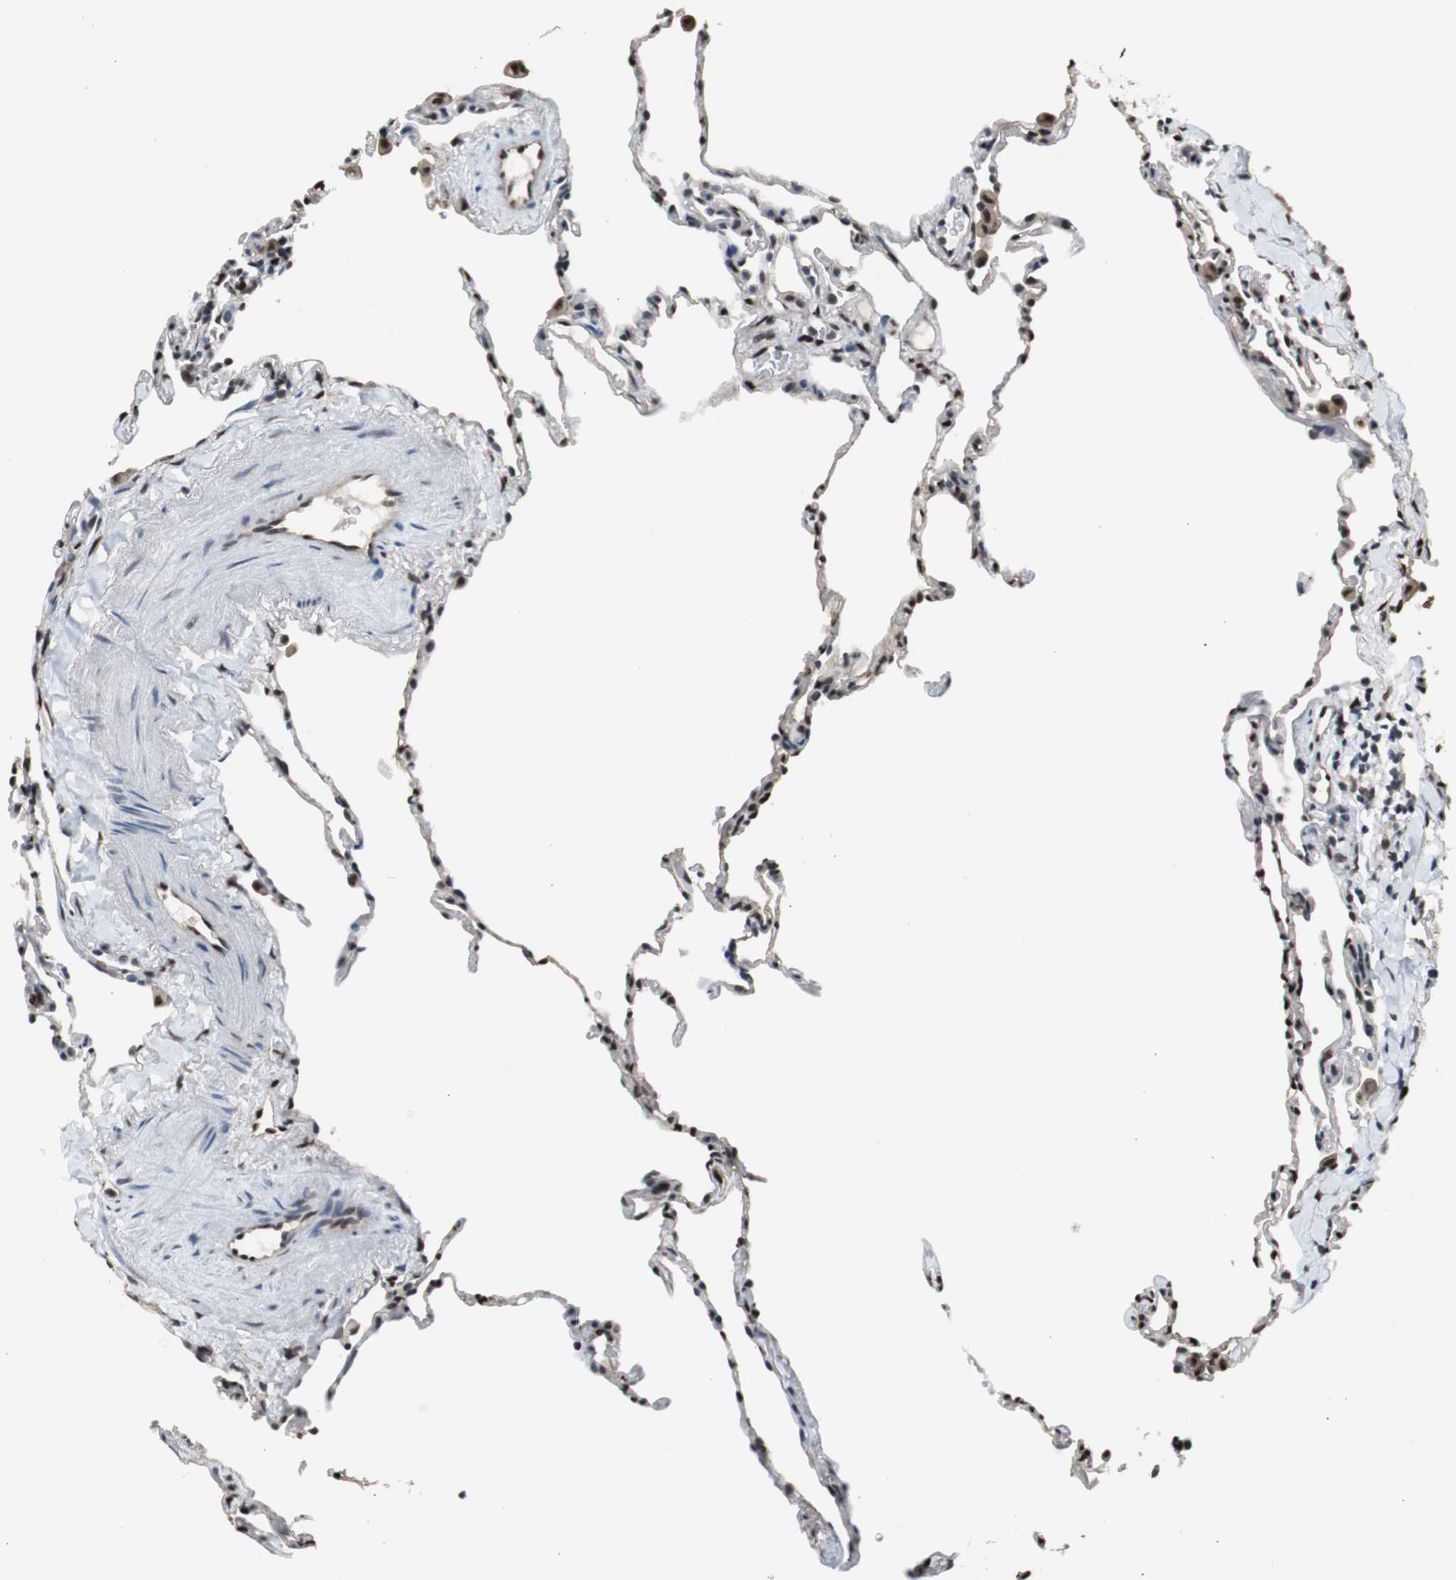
{"staining": {"intensity": "moderate", "quantity": "25%-75%", "location": "nuclear"}, "tissue": "lung", "cell_type": "Alveolar cells", "image_type": "normal", "snomed": [{"axis": "morphology", "description": "Normal tissue, NOS"}, {"axis": "topography", "description": "Lung"}], "caption": "Moderate nuclear staining for a protein is identified in approximately 25%-75% of alveolar cells of benign lung using immunohistochemistry.", "gene": "PML", "patient": {"sex": "male", "age": 59}}